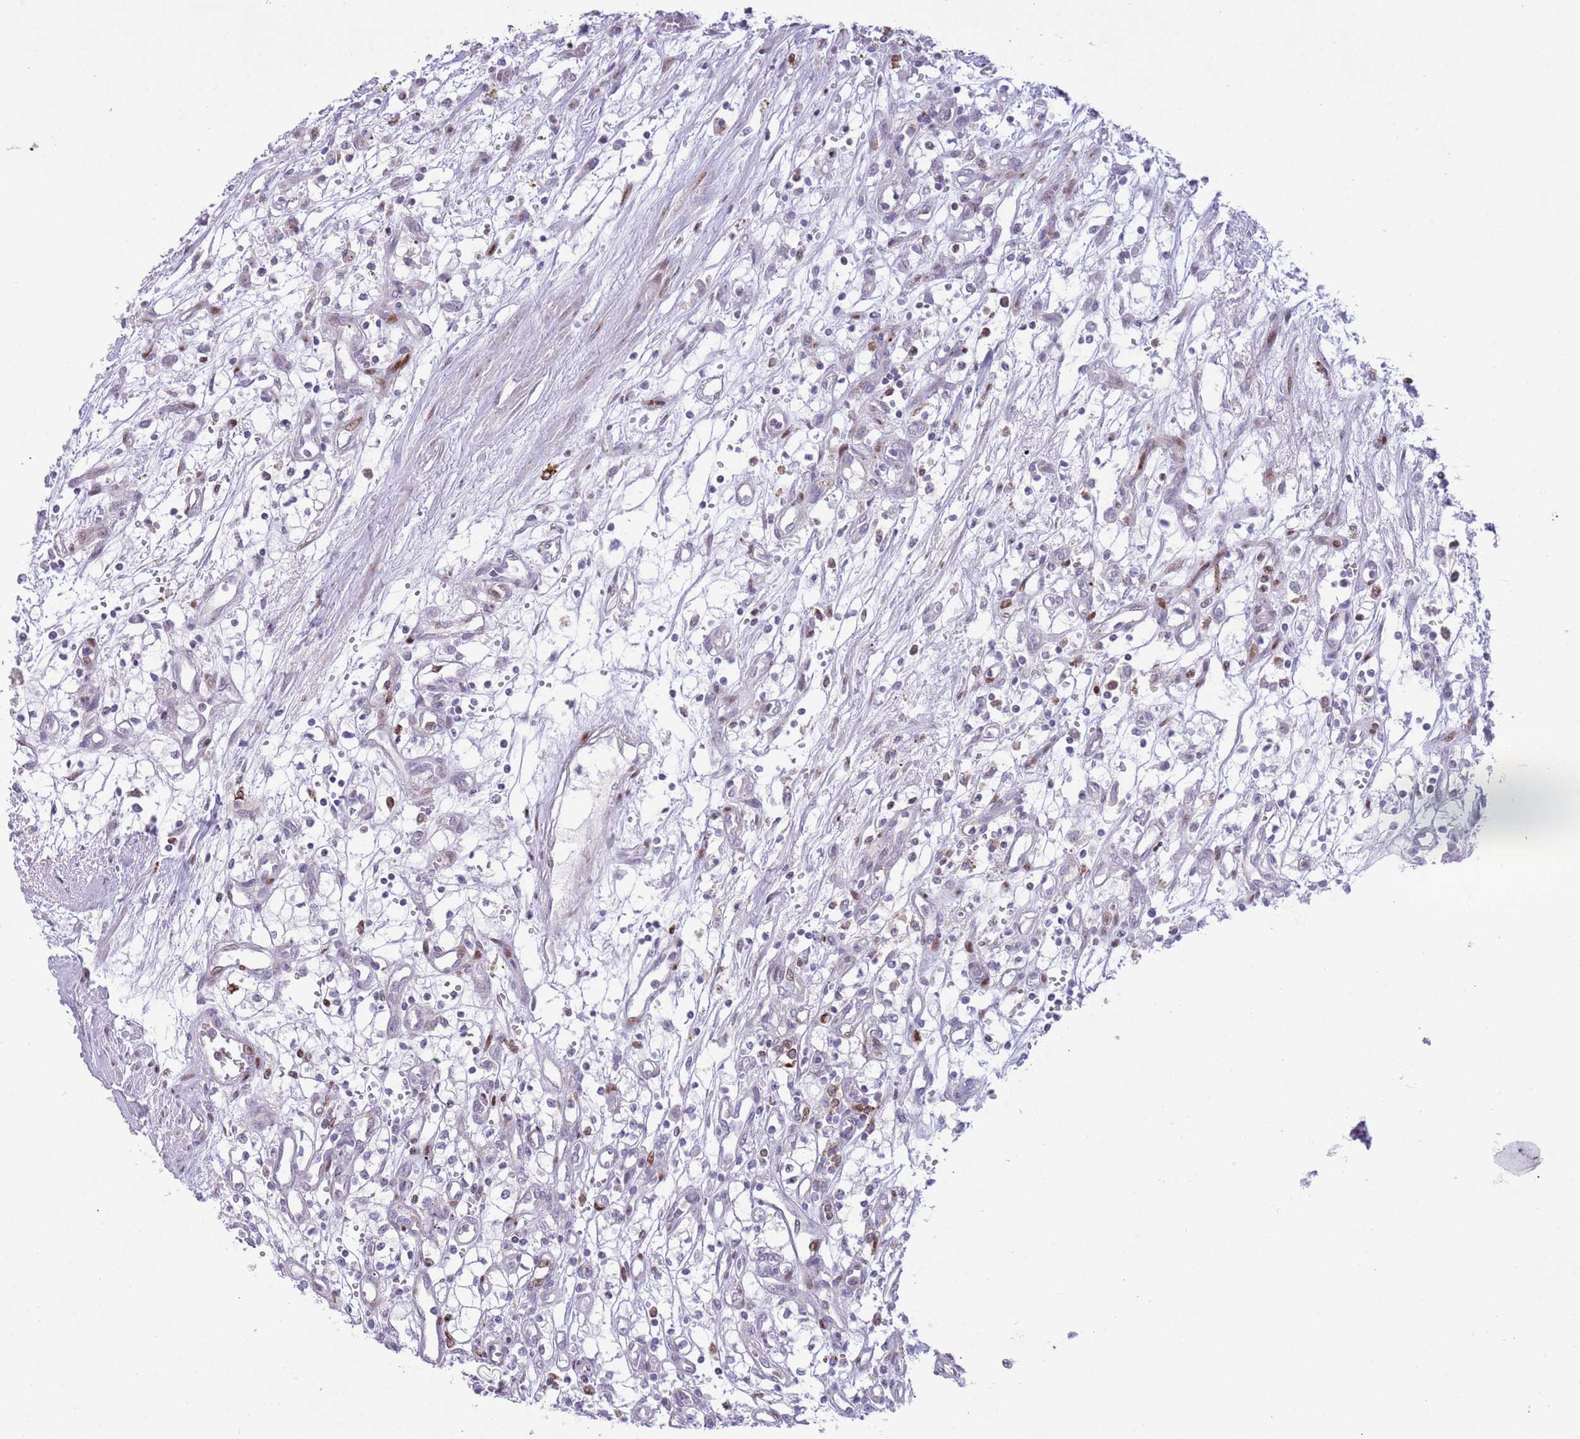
{"staining": {"intensity": "negative", "quantity": "none", "location": "none"}, "tissue": "renal cancer", "cell_type": "Tumor cells", "image_type": "cancer", "snomed": [{"axis": "morphology", "description": "Adenocarcinoma, NOS"}, {"axis": "topography", "description": "Kidney"}], "caption": "IHC image of human renal cancer (adenocarcinoma) stained for a protein (brown), which demonstrates no expression in tumor cells. (DAB (3,3'-diaminobenzidine) immunohistochemistry (IHC) with hematoxylin counter stain).", "gene": "ANO8", "patient": {"sex": "male", "age": 59}}